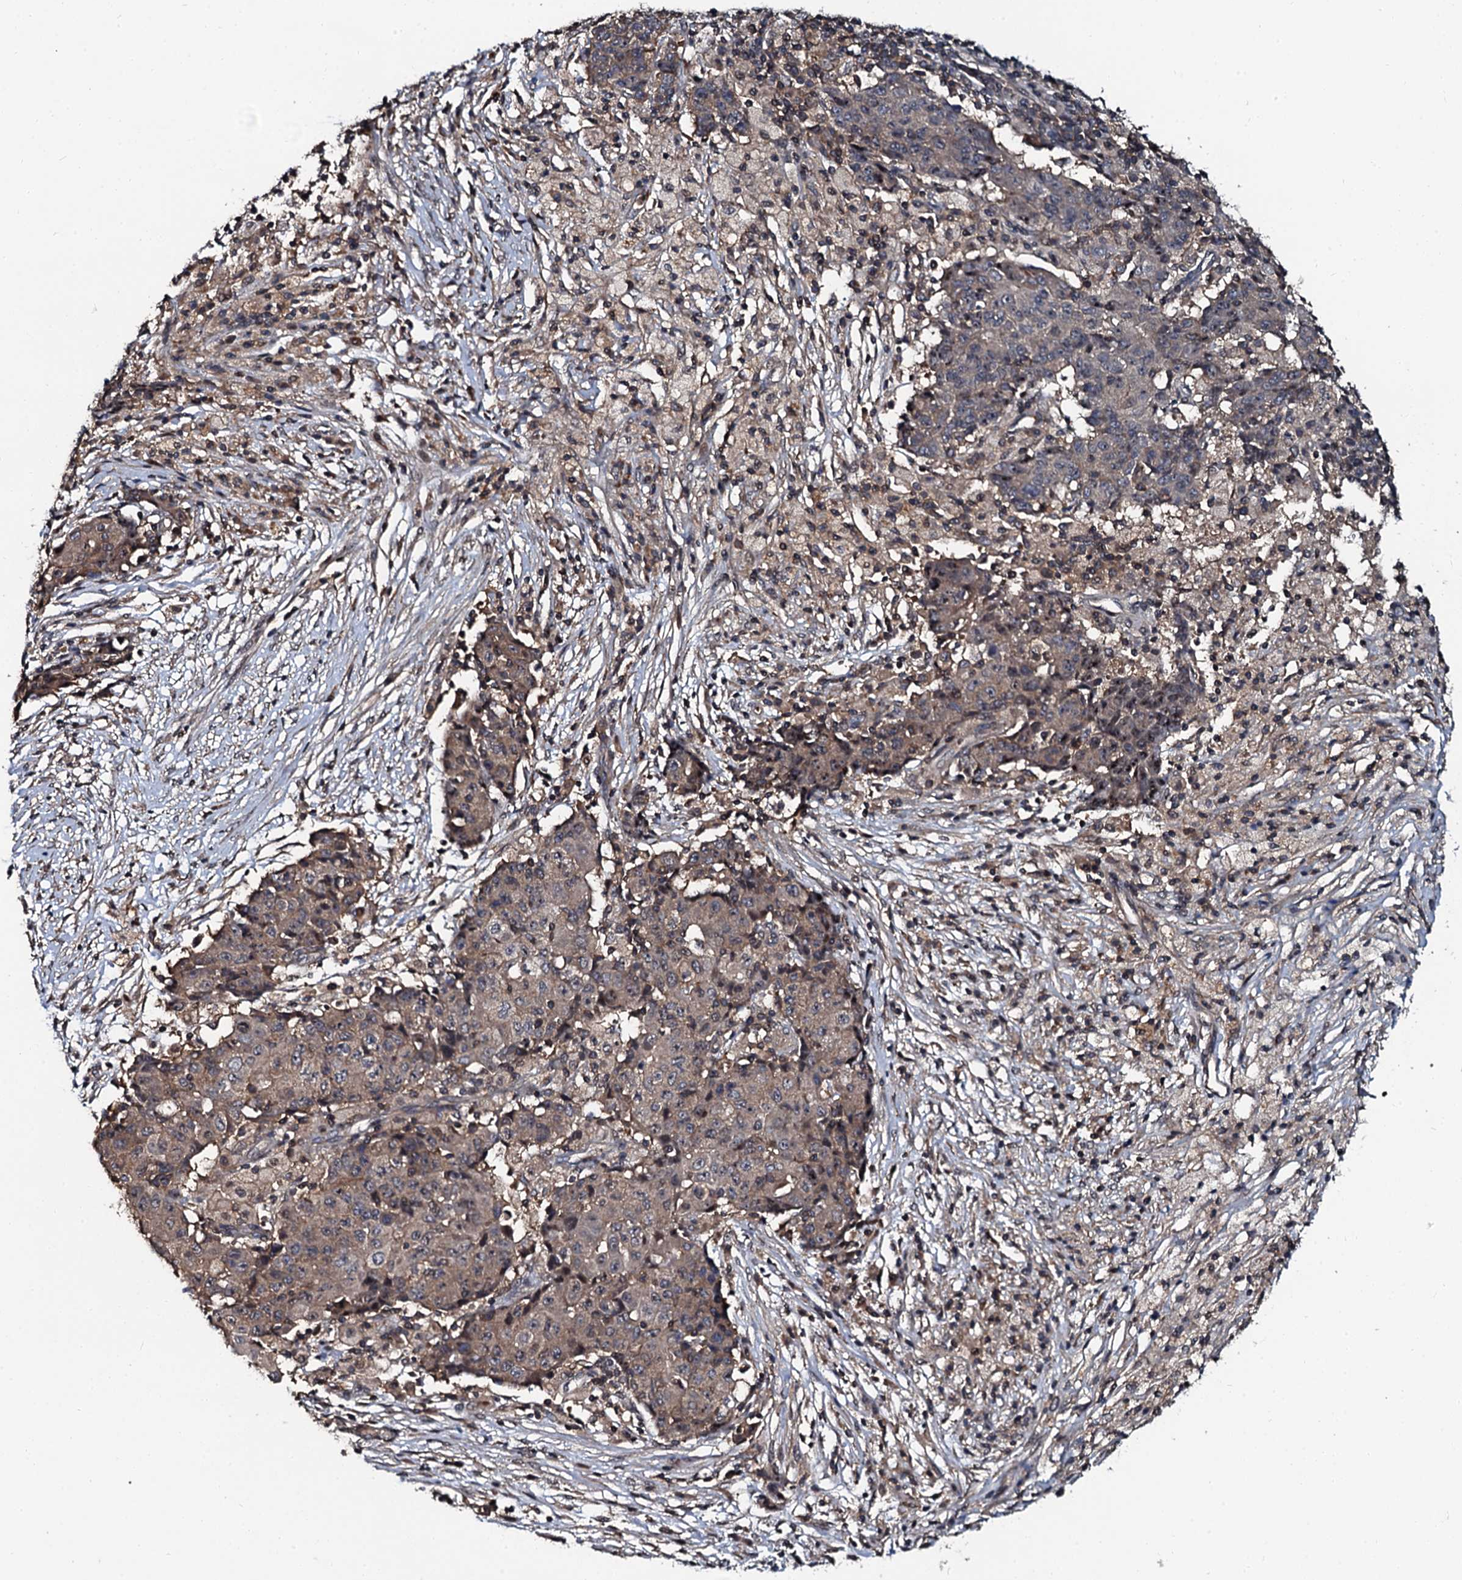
{"staining": {"intensity": "weak", "quantity": "25%-75%", "location": "cytoplasmic/membranous"}, "tissue": "ovarian cancer", "cell_type": "Tumor cells", "image_type": "cancer", "snomed": [{"axis": "morphology", "description": "Carcinoma, endometroid"}, {"axis": "topography", "description": "Ovary"}], "caption": "Protein expression analysis of ovarian endometroid carcinoma exhibits weak cytoplasmic/membranous expression in approximately 25%-75% of tumor cells. The staining was performed using DAB (3,3'-diaminobenzidine), with brown indicating positive protein expression. Nuclei are stained blue with hematoxylin.", "gene": "N4BP1", "patient": {"sex": "female", "age": 42}}